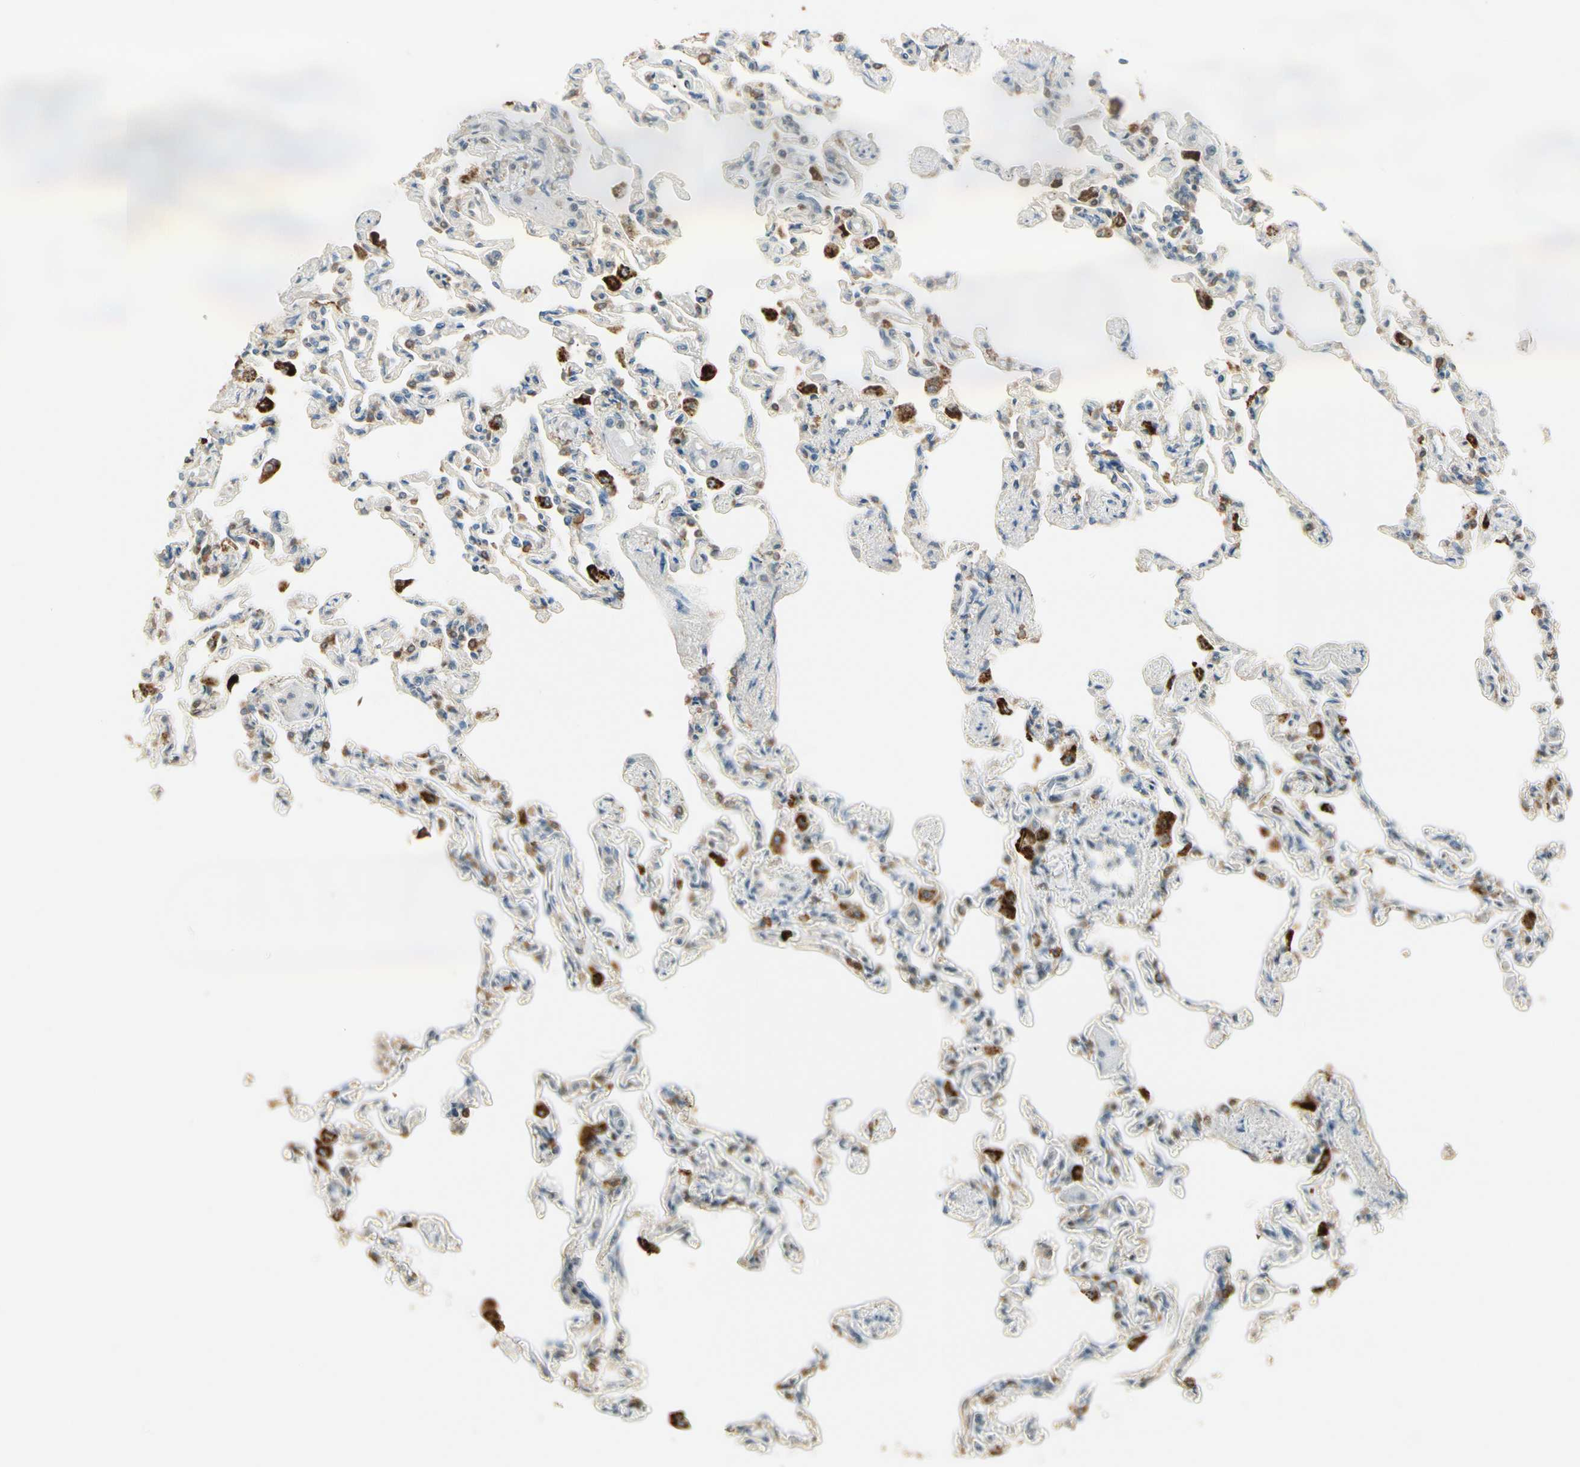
{"staining": {"intensity": "moderate", "quantity": "25%-75%", "location": "cytoplasmic/membranous"}, "tissue": "lung", "cell_type": "Alveolar cells", "image_type": "normal", "snomed": [{"axis": "morphology", "description": "Normal tissue, NOS"}, {"axis": "topography", "description": "Lung"}], "caption": "The histopathology image reveals immunohistochemical staining of normal lung. There is moderate cytoplasmic/membranous staining is present in about 25%-75% of alveolar cells.", "gene": "PLXNA1", "patient": {"sex": "male", "age": 21}}